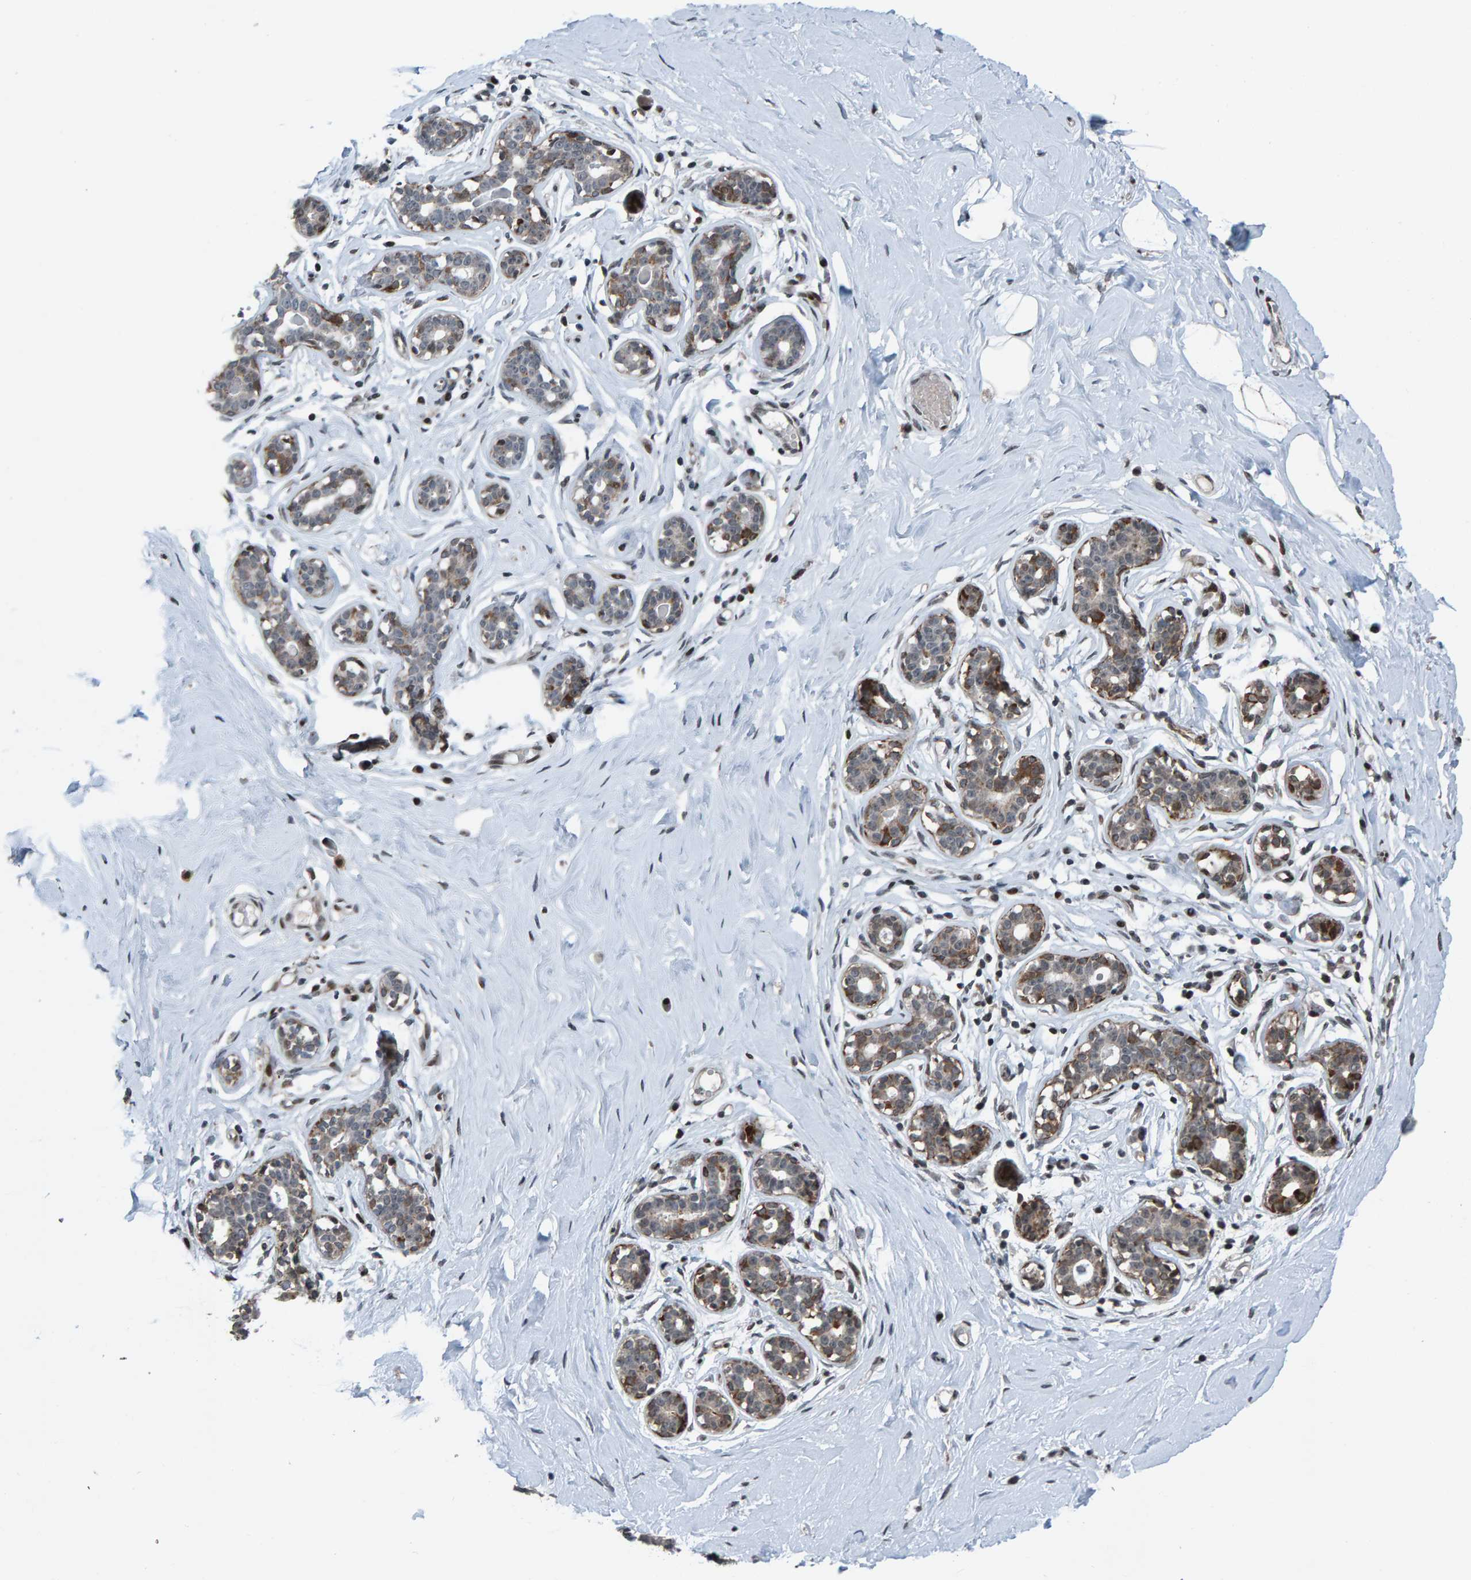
{"staining": {"intensity": "weak", "quantity": "25%-75%", "location": "cytoplasmic/membranous"}, "tissue": "breast", "cell_type": "Adipocytes", "image_type": "normal", "snomed": [{"axis": "morphology", "description": "Normal tissue, NOS"}, {"axis": "topography", "description": "Breast"}], "caption": "A micrograph of human breast stained for a protein exhibits weak cytoplasmic/membranous brown staining in adipocytes. (DAB IHC, brown staining for protein, blue staining for nuclei).", "gene": "ZNF366", "patient": {"sex": "female", "age": 23}}